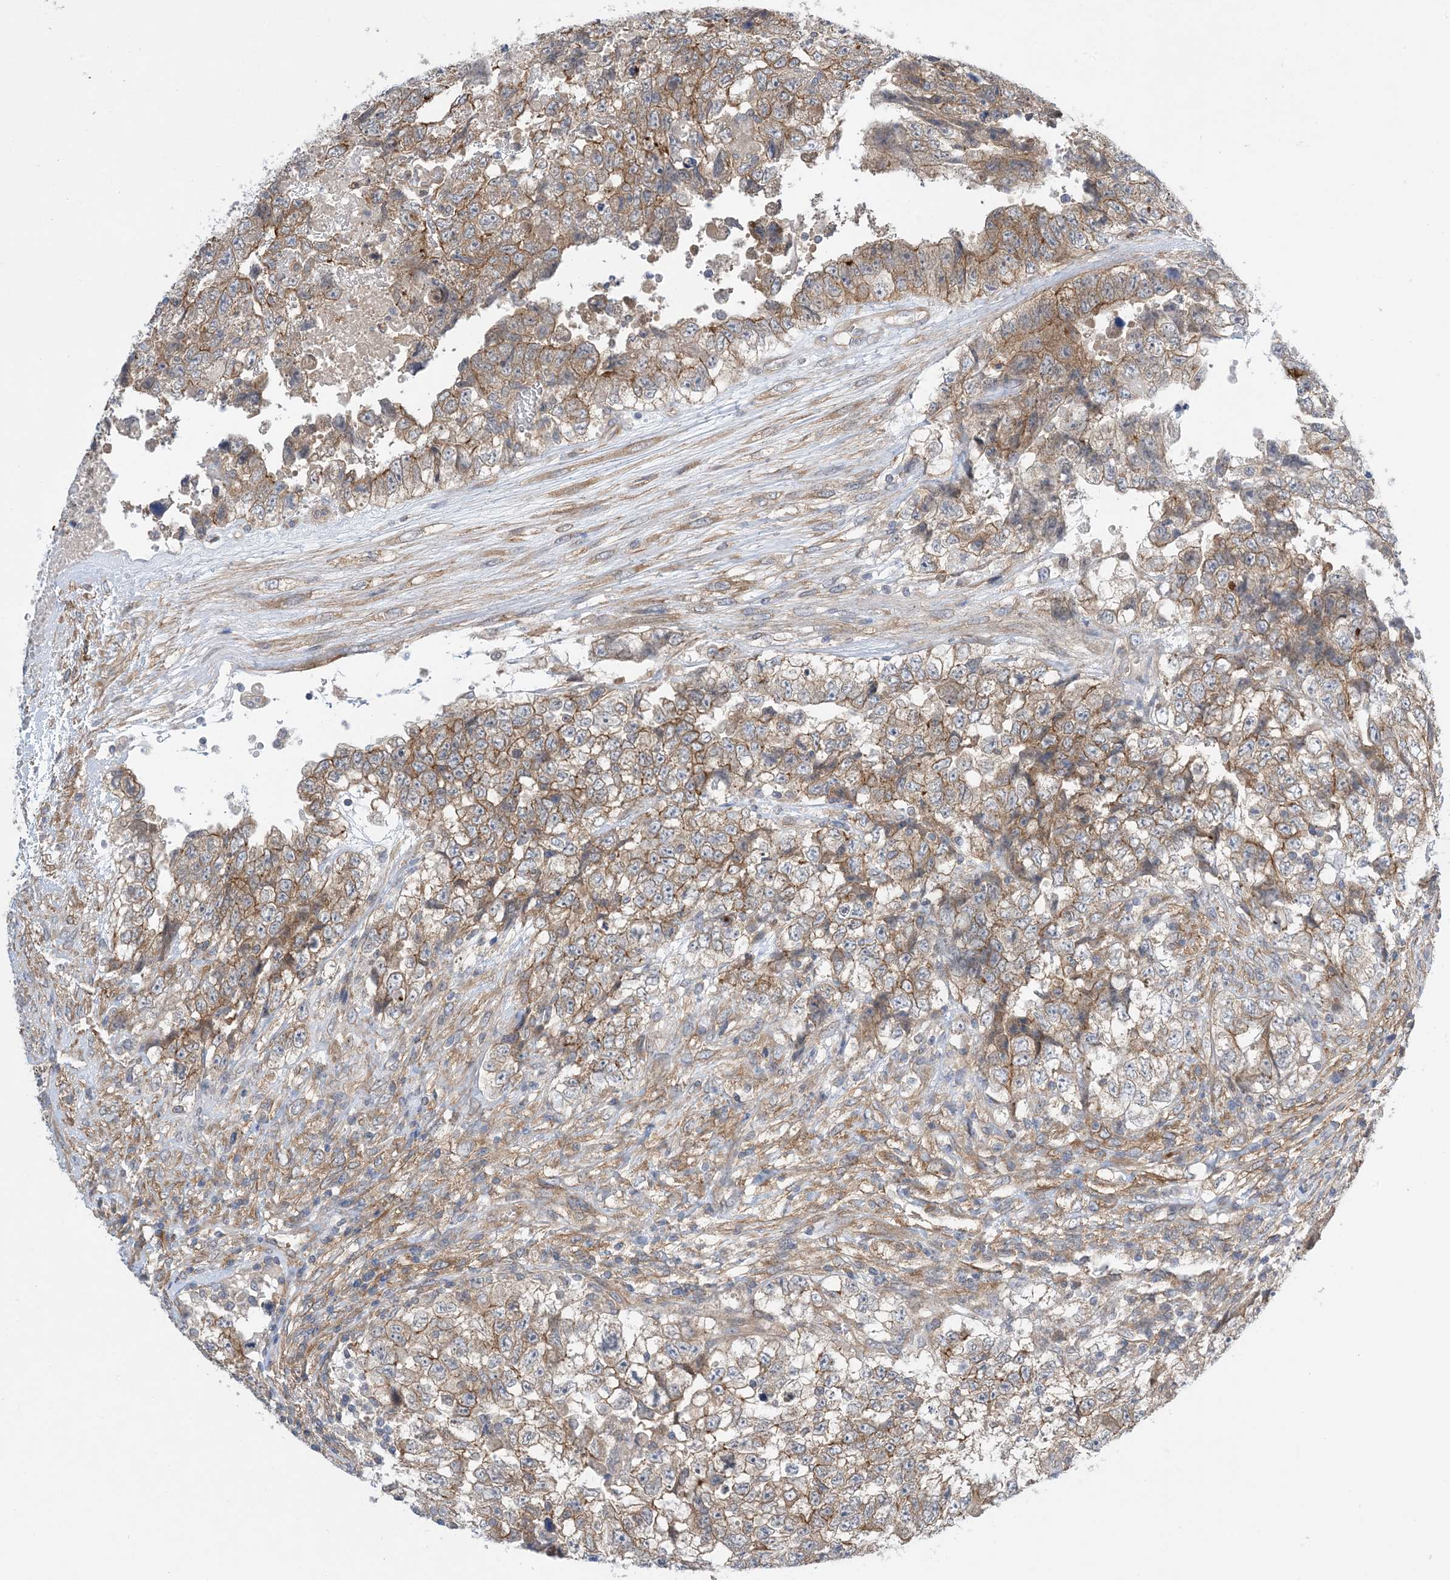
{"staining": {"intensity": "moderate", "quantity": ">75%", "location": "cytoplasmic/membranous"}, "tissue": "testis cancer", "cell_type": "Tumor cells", "image_type": "cancer", "snomed": [{"axis": "morphology", "description": "Carcinoma, Embryonal, NOS"}, {"axis": "topography", "description": "Testis"}], "caption": "The image reveals immunohistochemical staining of testis cancer. There is moderate cytoplasmic/membranous expression is appreciated in approximately >75% of tumor cells.", "gene": "EHBP1", "patient": {"sex": "male", "age": 37}}